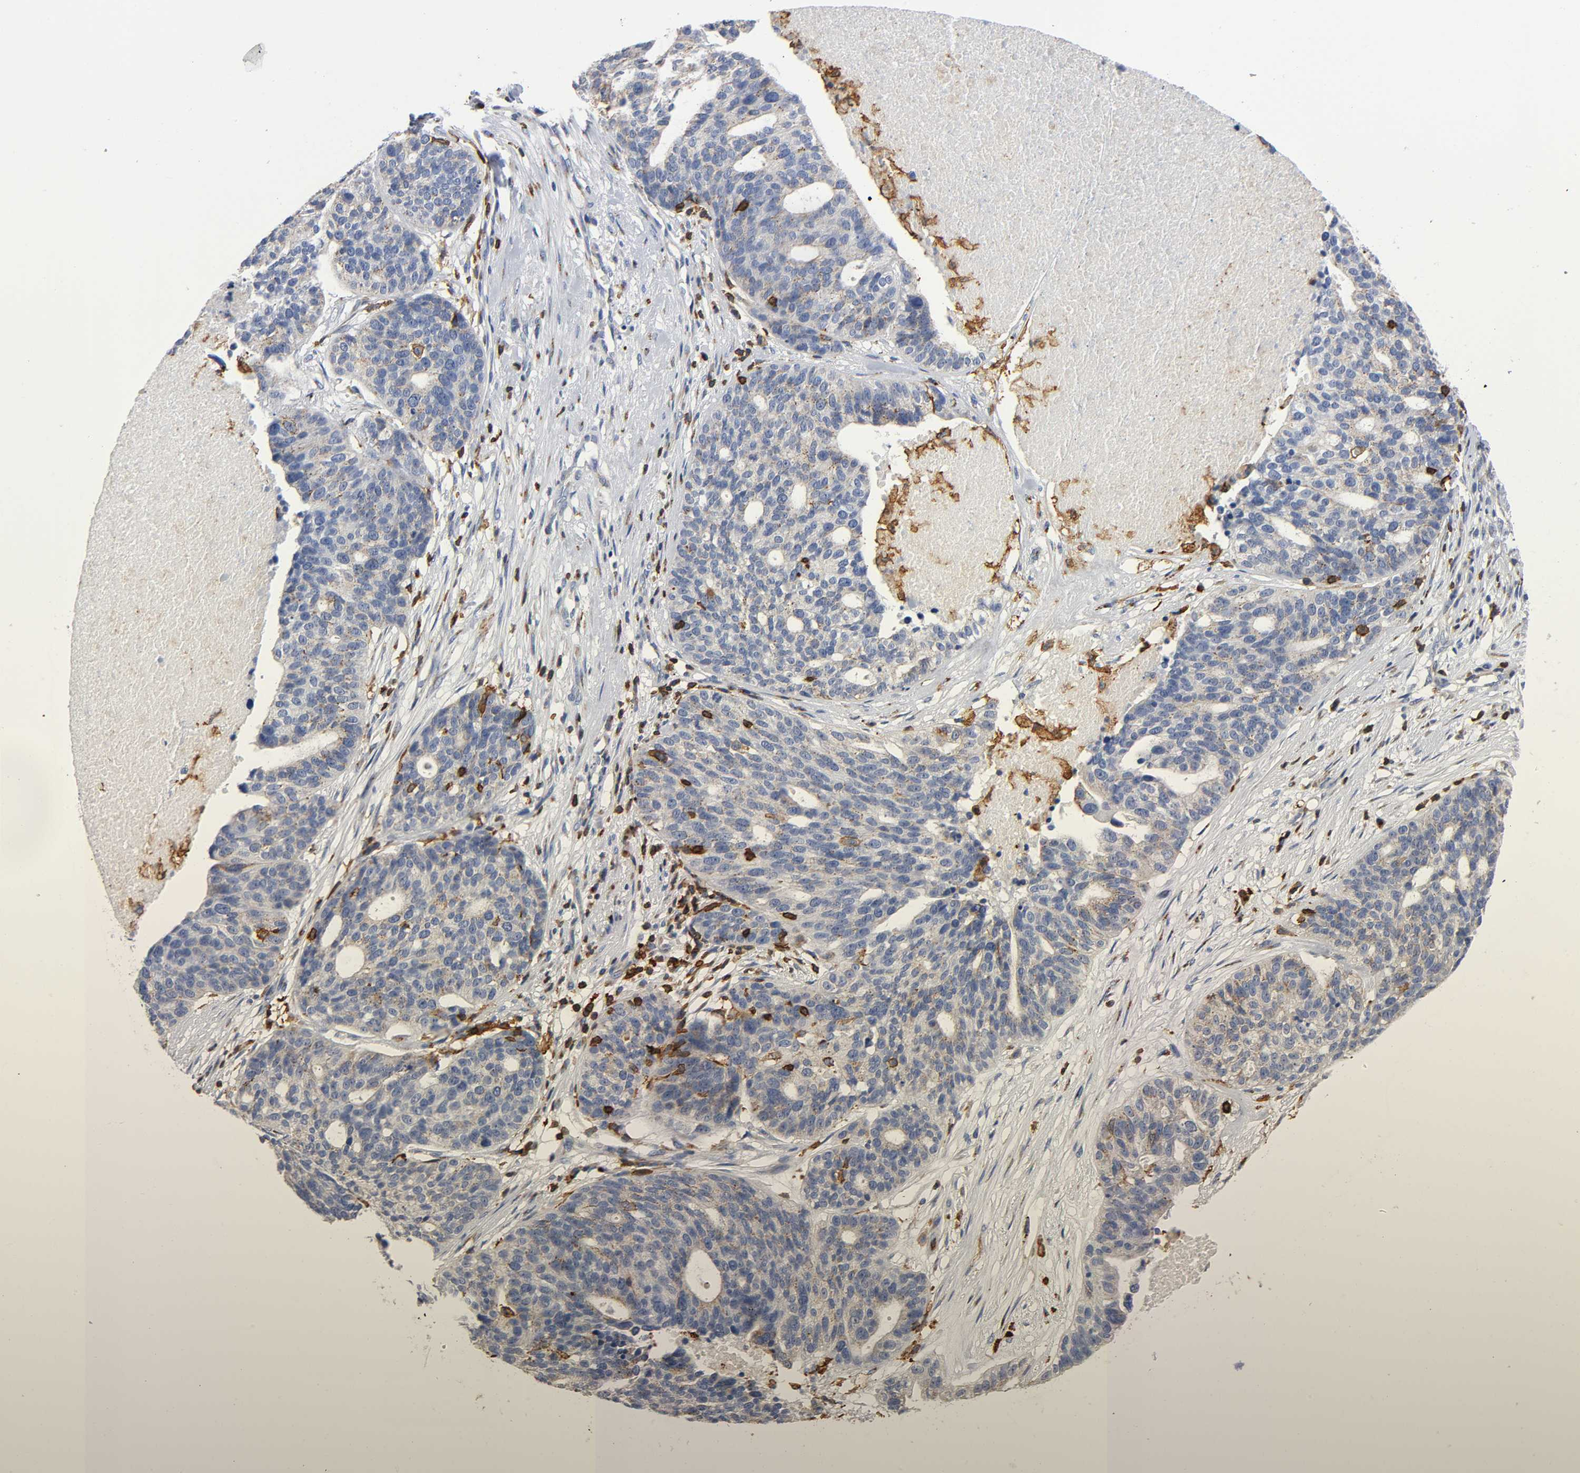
{"staining": {"intensity": "weak", "quantity": "25%-75%", "location": "cytoplasmic/membranous"}, "tissue": "ovarian cancer", "cell_type": "Tumor cells", "image_type": "cancer", "snomed": [{"axis": "morphology", "description": "Cystadenocarcinoma, serous, NOS"}, {"axis": "topography", "description": "Ovary"}], "caption": "Ovarian cancer stained with DAB immunohistochemistry demonstrates low levels of weak cytoplasmic/membranous positivity in approximately 25%-75% of tumor cells. (DAB (3,3'-diaminobenzidine) = brown stain, brightfield microscopy at high magnification).", "gene": "CAPN10", "patient": {"sex": "female", "age": 59}}